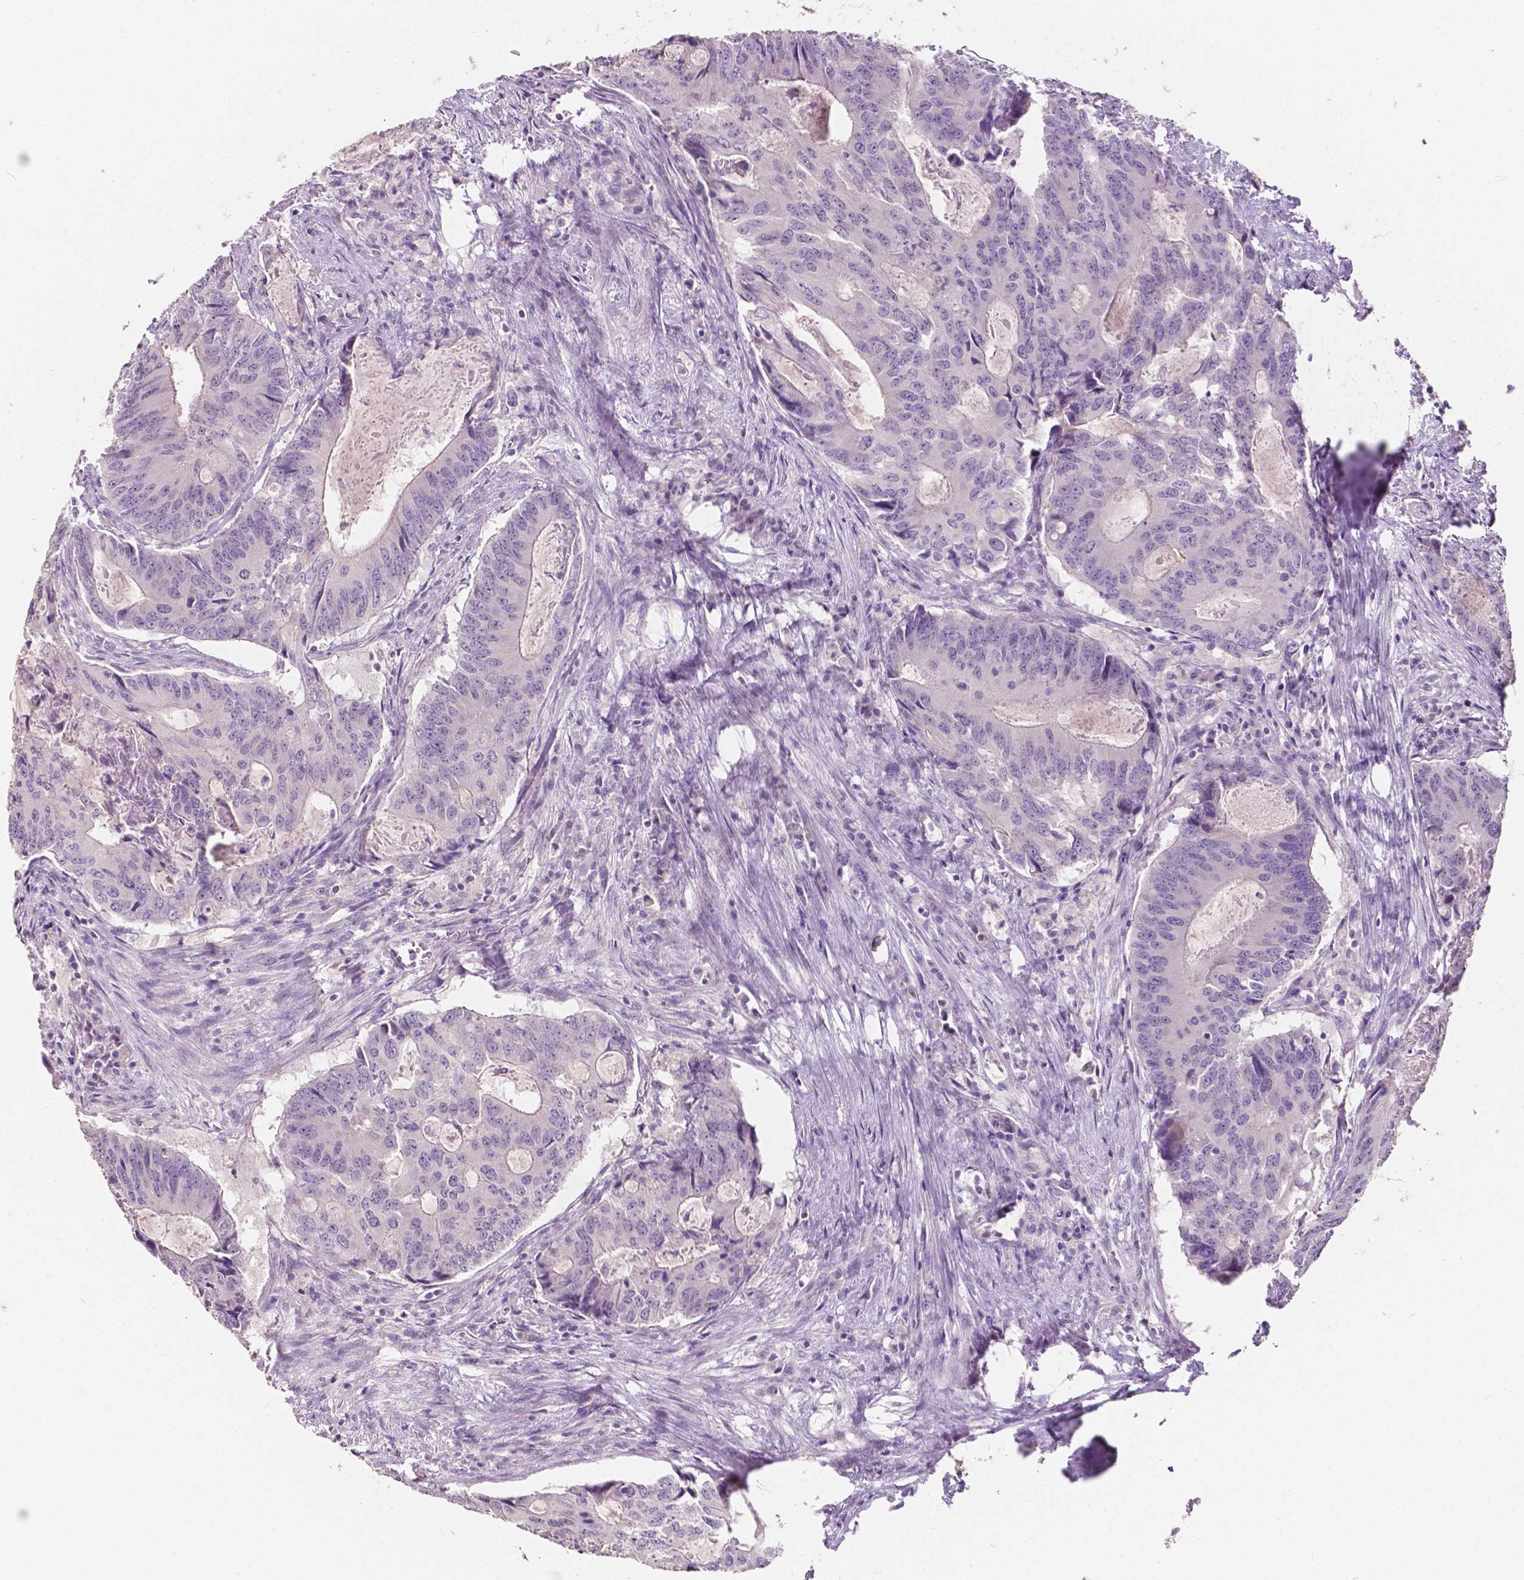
{"staining": {"intensity": "negative", "quantity": "none", "location": "none"}, "tissue": "colorectal cancer", "cell_type": "Tumor cells", "image_type": "cancer", "snomed": [{"axis": "morphology", "description": "Adenocarcinoma, NOS"}, {"axis": "topography", "description": "Colon"}], "caption": "The immunohistochemistry (IHC) micrograph has no significant staining in tumor cells of colorectal cancer (adenocarcinoma) tissue. Brightfield microscopy of IHC stained with DAB (3,3'-diaminobenzidine) (brown) and hematoxylin (blue), captured at high magnification.", "gene": "TAL1", "patient": {"sex": "male", "age": 67}}